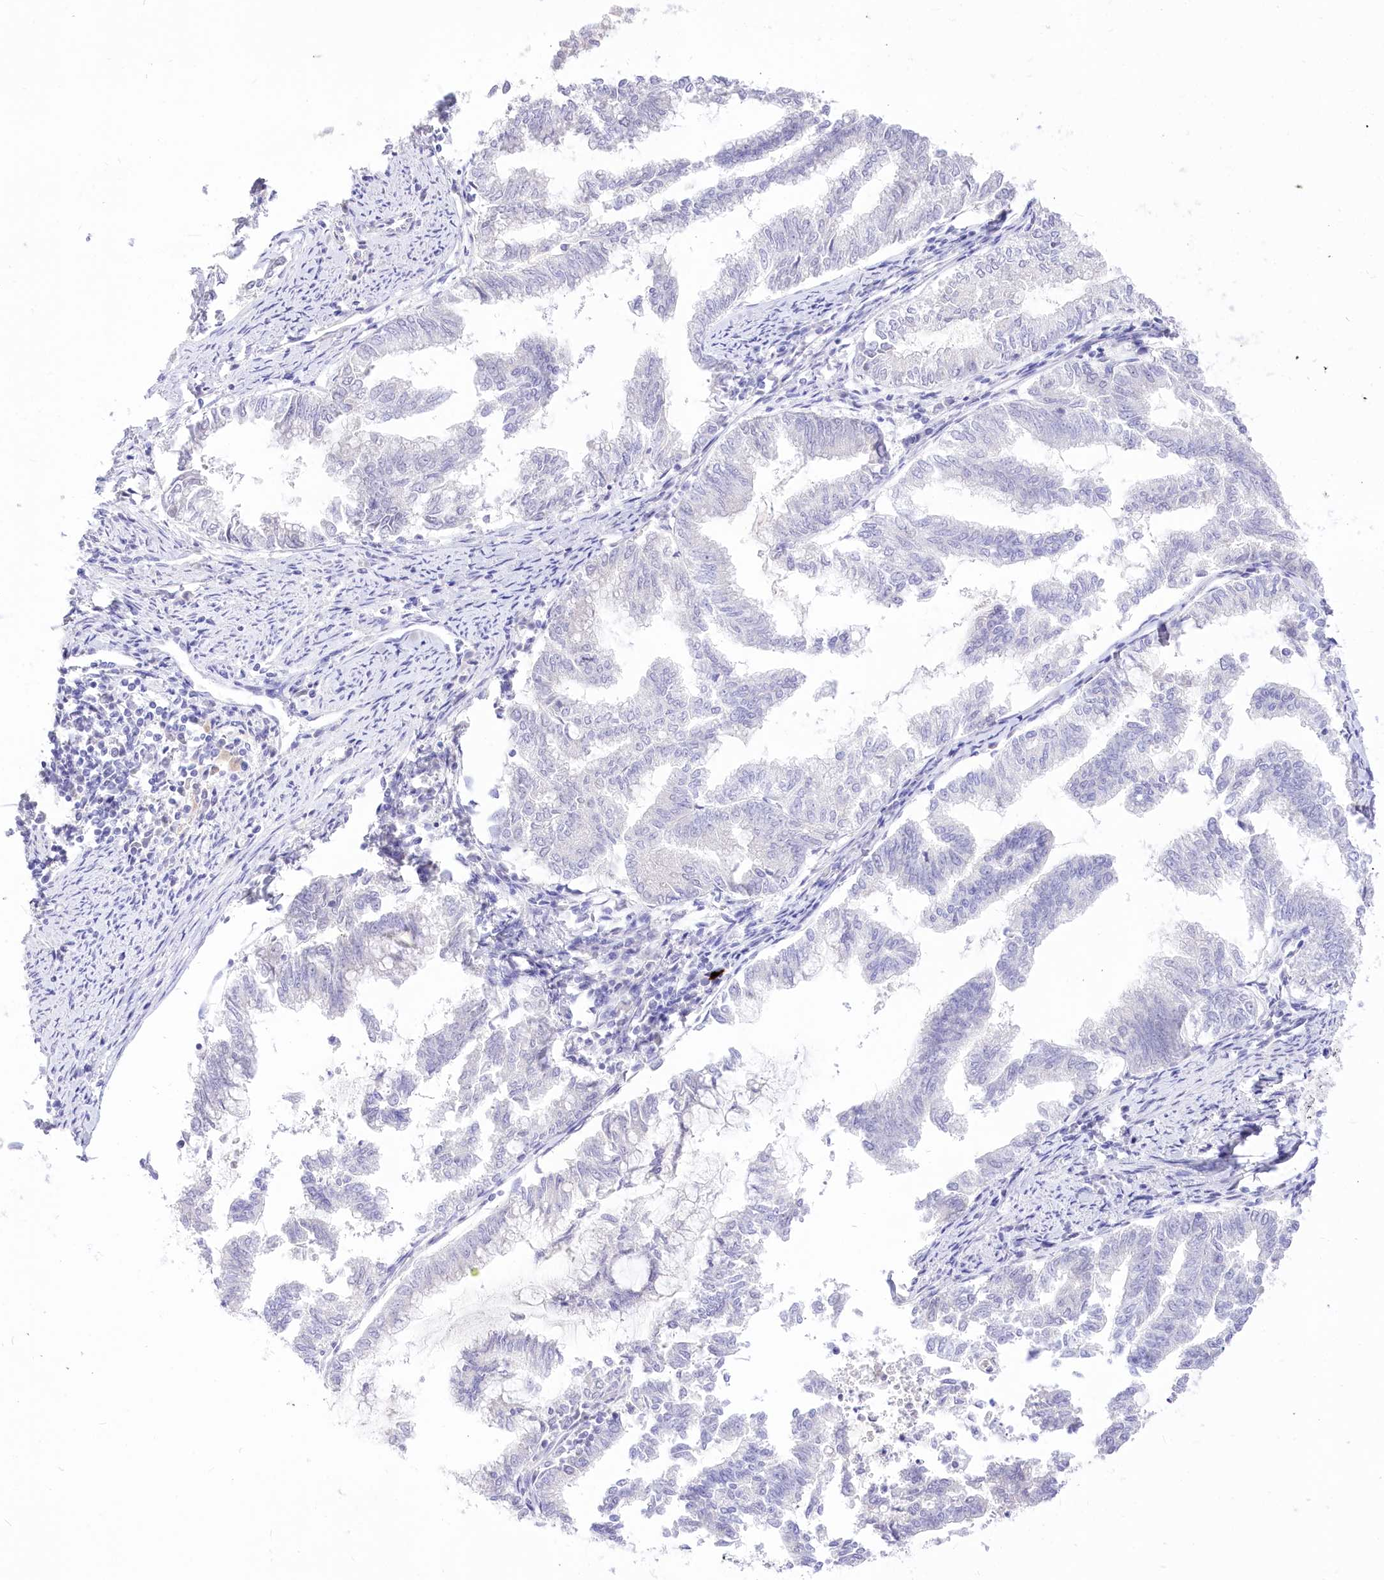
{"staining": {"intensity": "negative", "quantity": "none", "location": "none"}, "tissue": "endometrial cancer", "cell_type": "Tumor cells", "image_type": "cancer", "snomed": [{"axis": "morphology", "description": "Adenocarcinoma, NOS"}, {"axis": "topography", "description": "Endometrium"}], "caption": "The image displays no staining of tumor cells in endometrial adenocarcinoma. (Brightfield microscopy of DAB (3,3'-diaminobenzidine) immunohistochemistry at high magnification).", "gene": "HELT", "patient": {"sex": "female", "age": 79}}